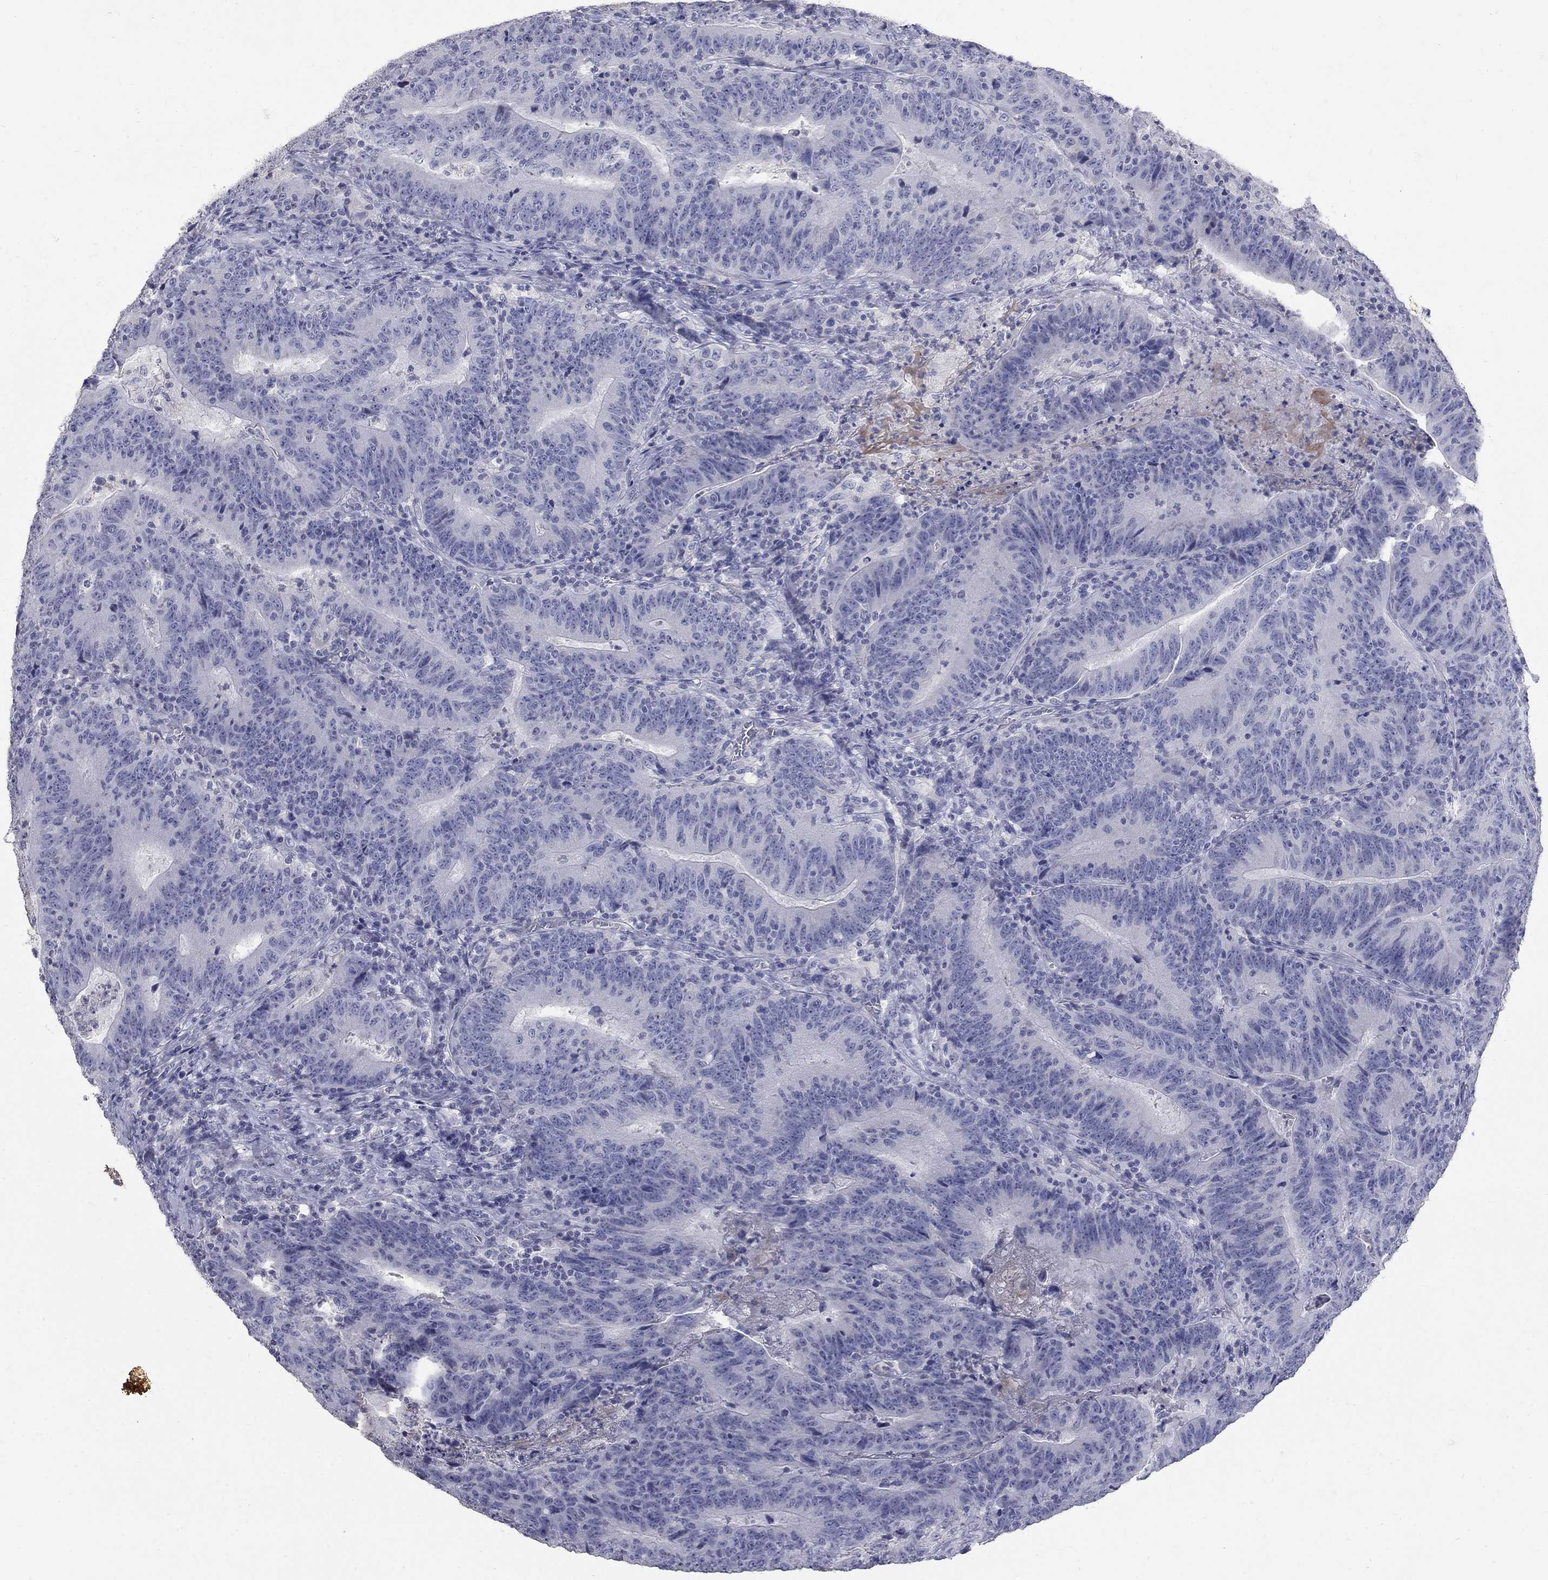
{"staining": {"intensity": "negative", "quantity": "none", "location": "none"}, "tissue": "colorectal cancer", "cell_type": "Tumor cells", "image_type": "cancer", "snomed": [{"axis": "morphology", "description": "Adenocarcinoma, NOS"}, {"axis": "topography", "description": "Colon"}], "caption": "Colorectal adenocarcinoma was stained to show a protein in brown. There is no significant staining in tumor cells. (Brightfield microscopy of DAB (3,3'-diaminobenzidine) immunohistochemistry at high magnification).", "gene": "PTH1R", "patient": {"sex": "female", "age": 75}}